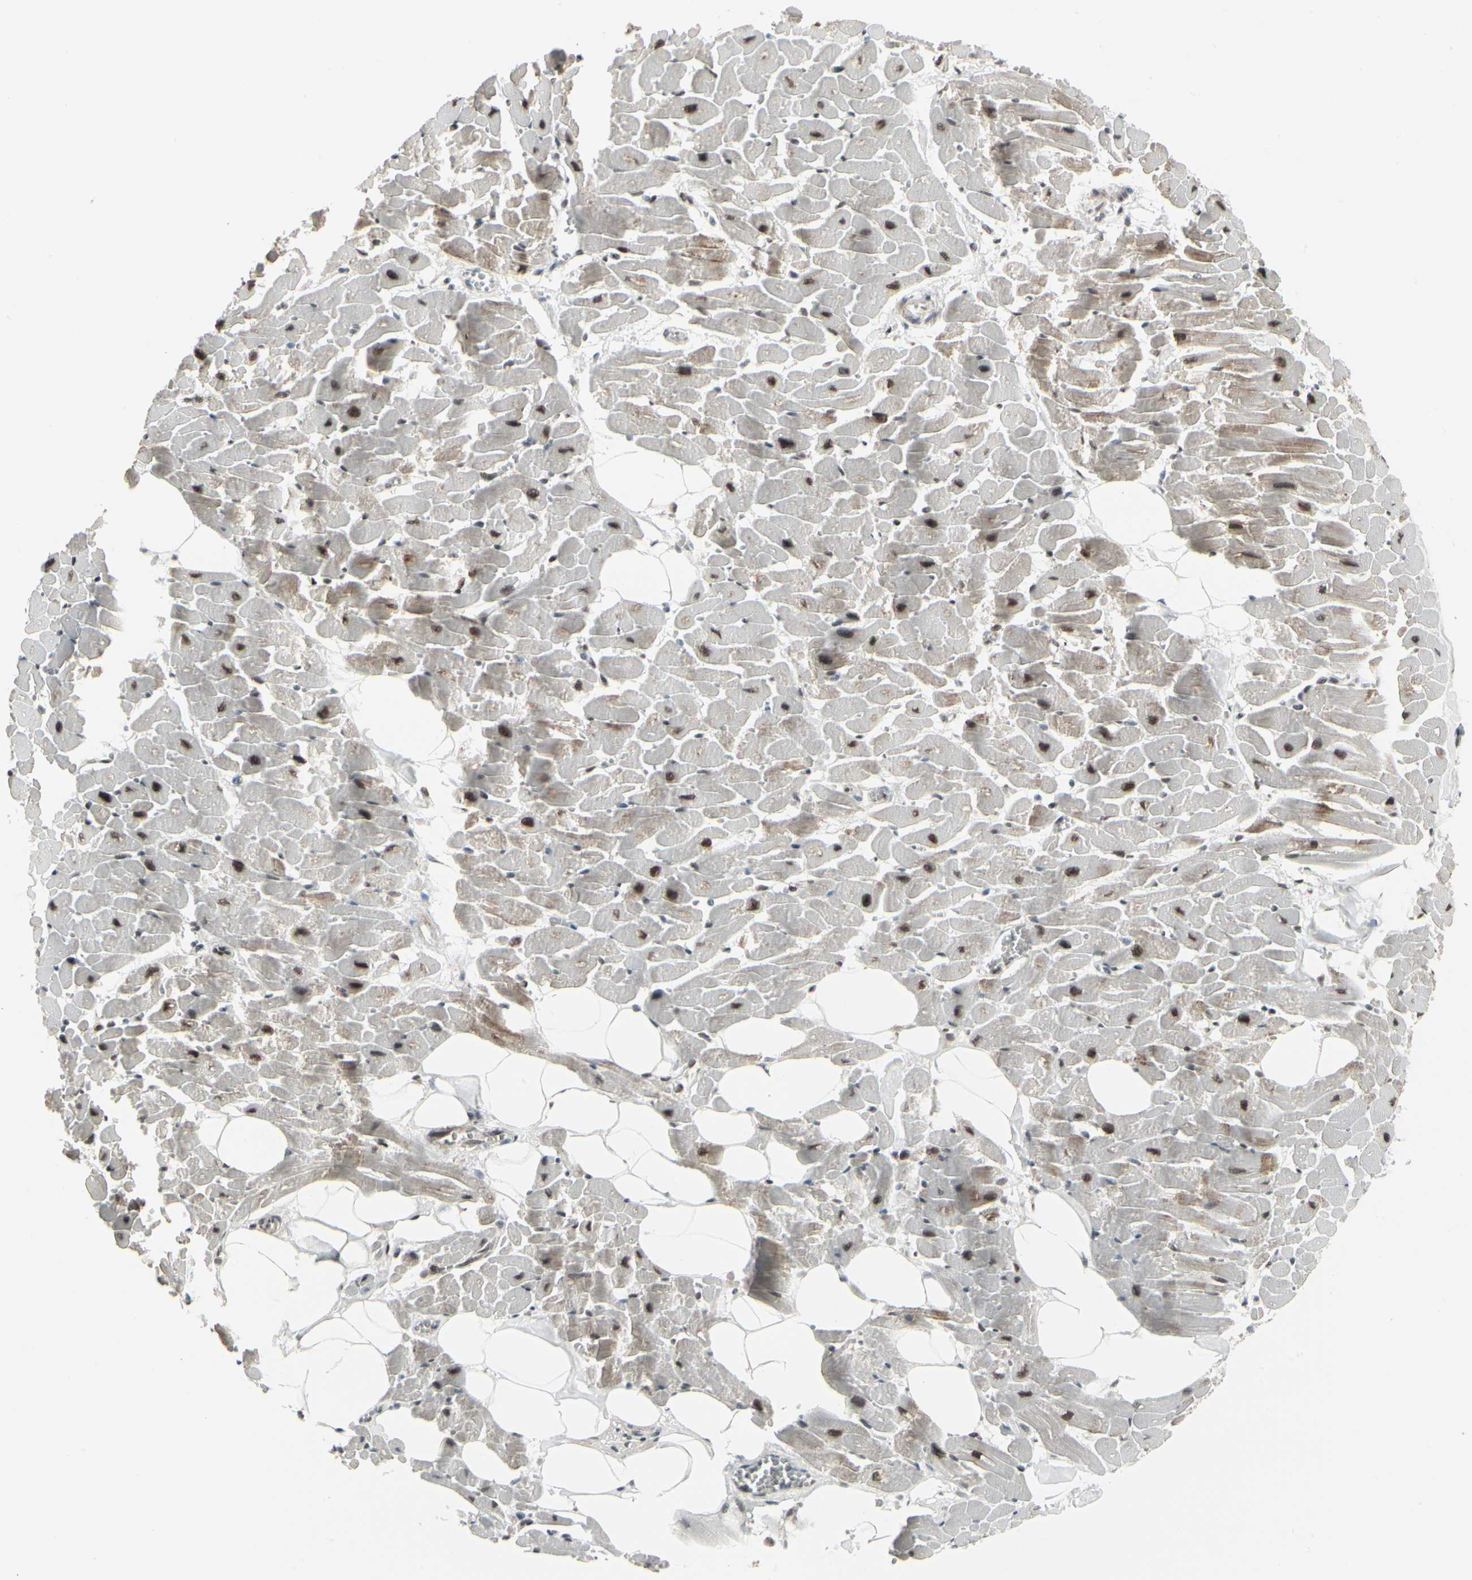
{"staining": {"intensity": "strong", "quantity": ">75%", "location": "cytoplasmic/membranous,nuclear"}, "tissue": "heart muscle", "cell_type": "Cardiomyocytes", "image_type": "normal", "snomed": [{"axis": "morphology", "description": "Normal tissue, NOS"}, {"axis": "topography", "description": "Heart"}], "caption": "Immunohistochemistry photomicrograph of unremarkable heart muscle stained for a protein (brown), which exhibits high levels of strong cytoplasmic/membranous,nuclear positivity in approximately >75% of cardiomyocytes.", "gene": "HMG20A", "patient": {"sex": "female", "age": 19}}